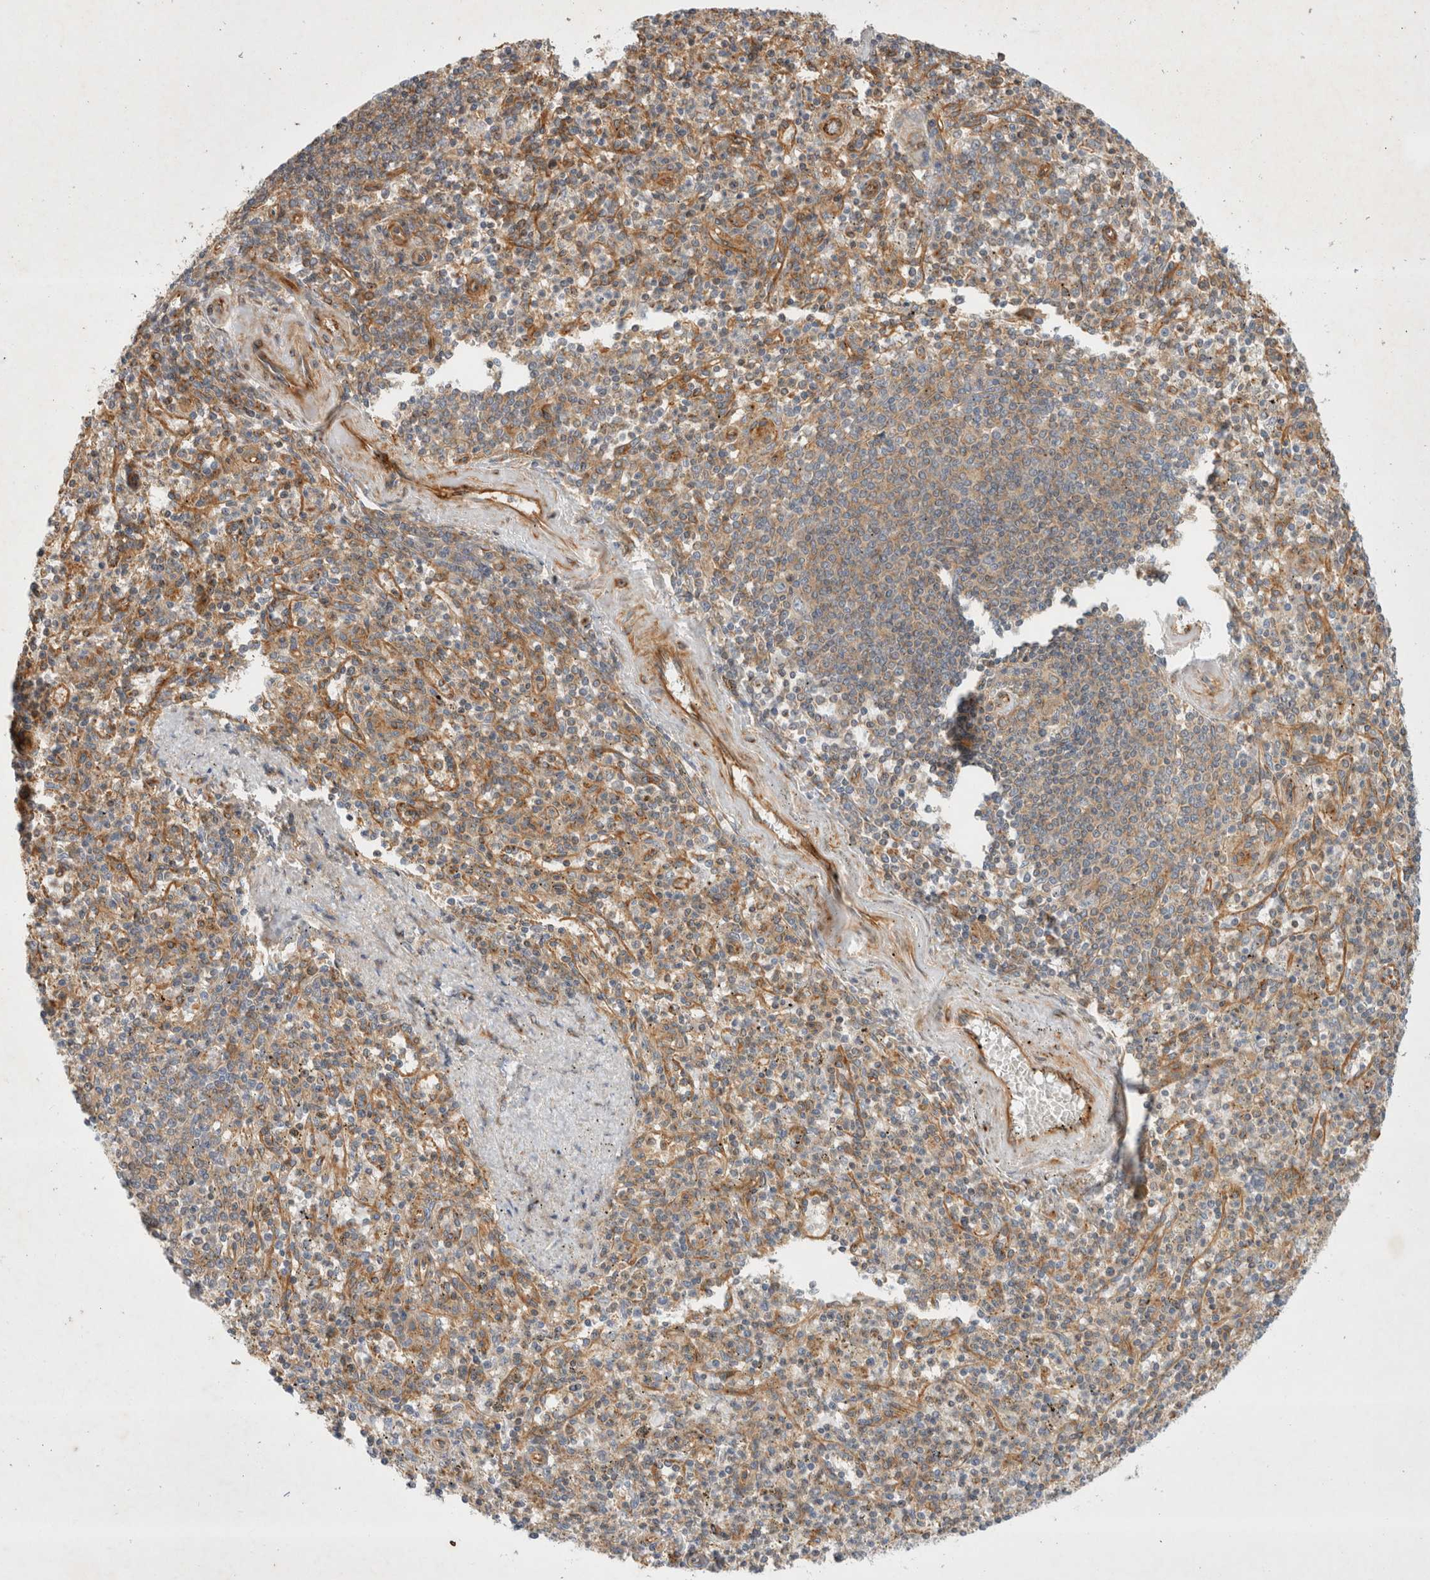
{"staining": {"intensity": "moderate", "quantity": "<25%", "location": "cytoplasmic/membranous"}, "tissue": "spleen", "cell_type": "Cells in red pulp", "image_type": "normal", "snomed": [{"axis": "morphology", "description": "Normal tissue, NOS"}, {"axis": "topography", "description": "Spleen"}], "caption": "A high-resolution micrograph shows immunohistochemistry staining of unremarkable spleen, which shows moderate cytoplasmic/membranous expression in approximately <25% of cells in red pulp.", "gene": "GPR150", "patient": {"sex": "male", "age": 72}}